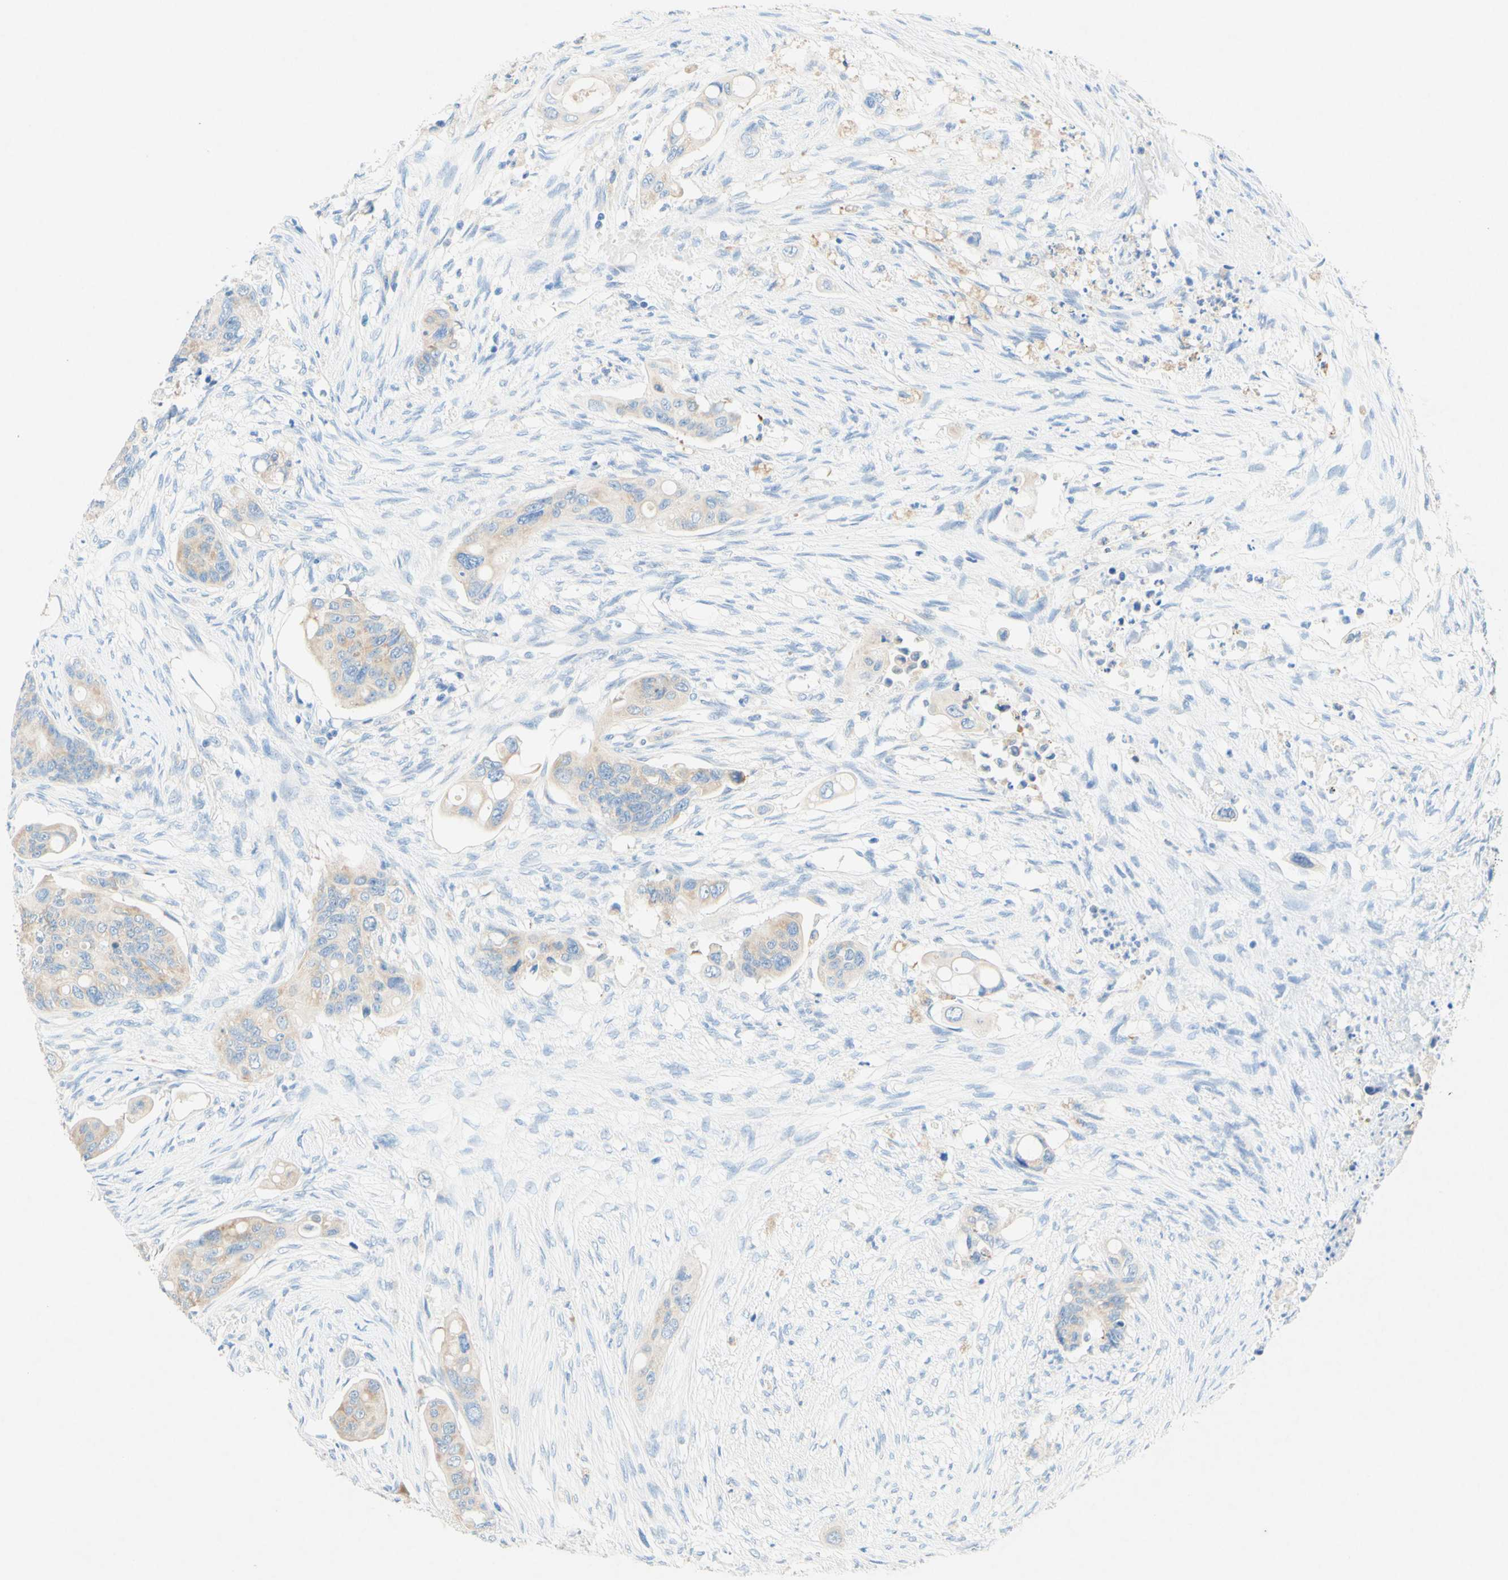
{"staining": {"intensity": "weak", "quantity": ">75%", "location": "cytoplasmic/membranous"}, "tissue": "colorectal cancer", "cell_type": "Tumor cells", "image_type": "cancer", "snomed": [{"axis": "morphology", "description": "Adenocarcinoma, NOS"}, {"axis": "topography", "description": "Colon"}], "caption": "A photomicrograph of human adenocarcinoma (colorectal) stained for a protein reveals weak cytoplasmic/membranous brown staining in tumor cells.", "gene": "SLC46A1", "patient": {"sex": "female", "age": 57}}